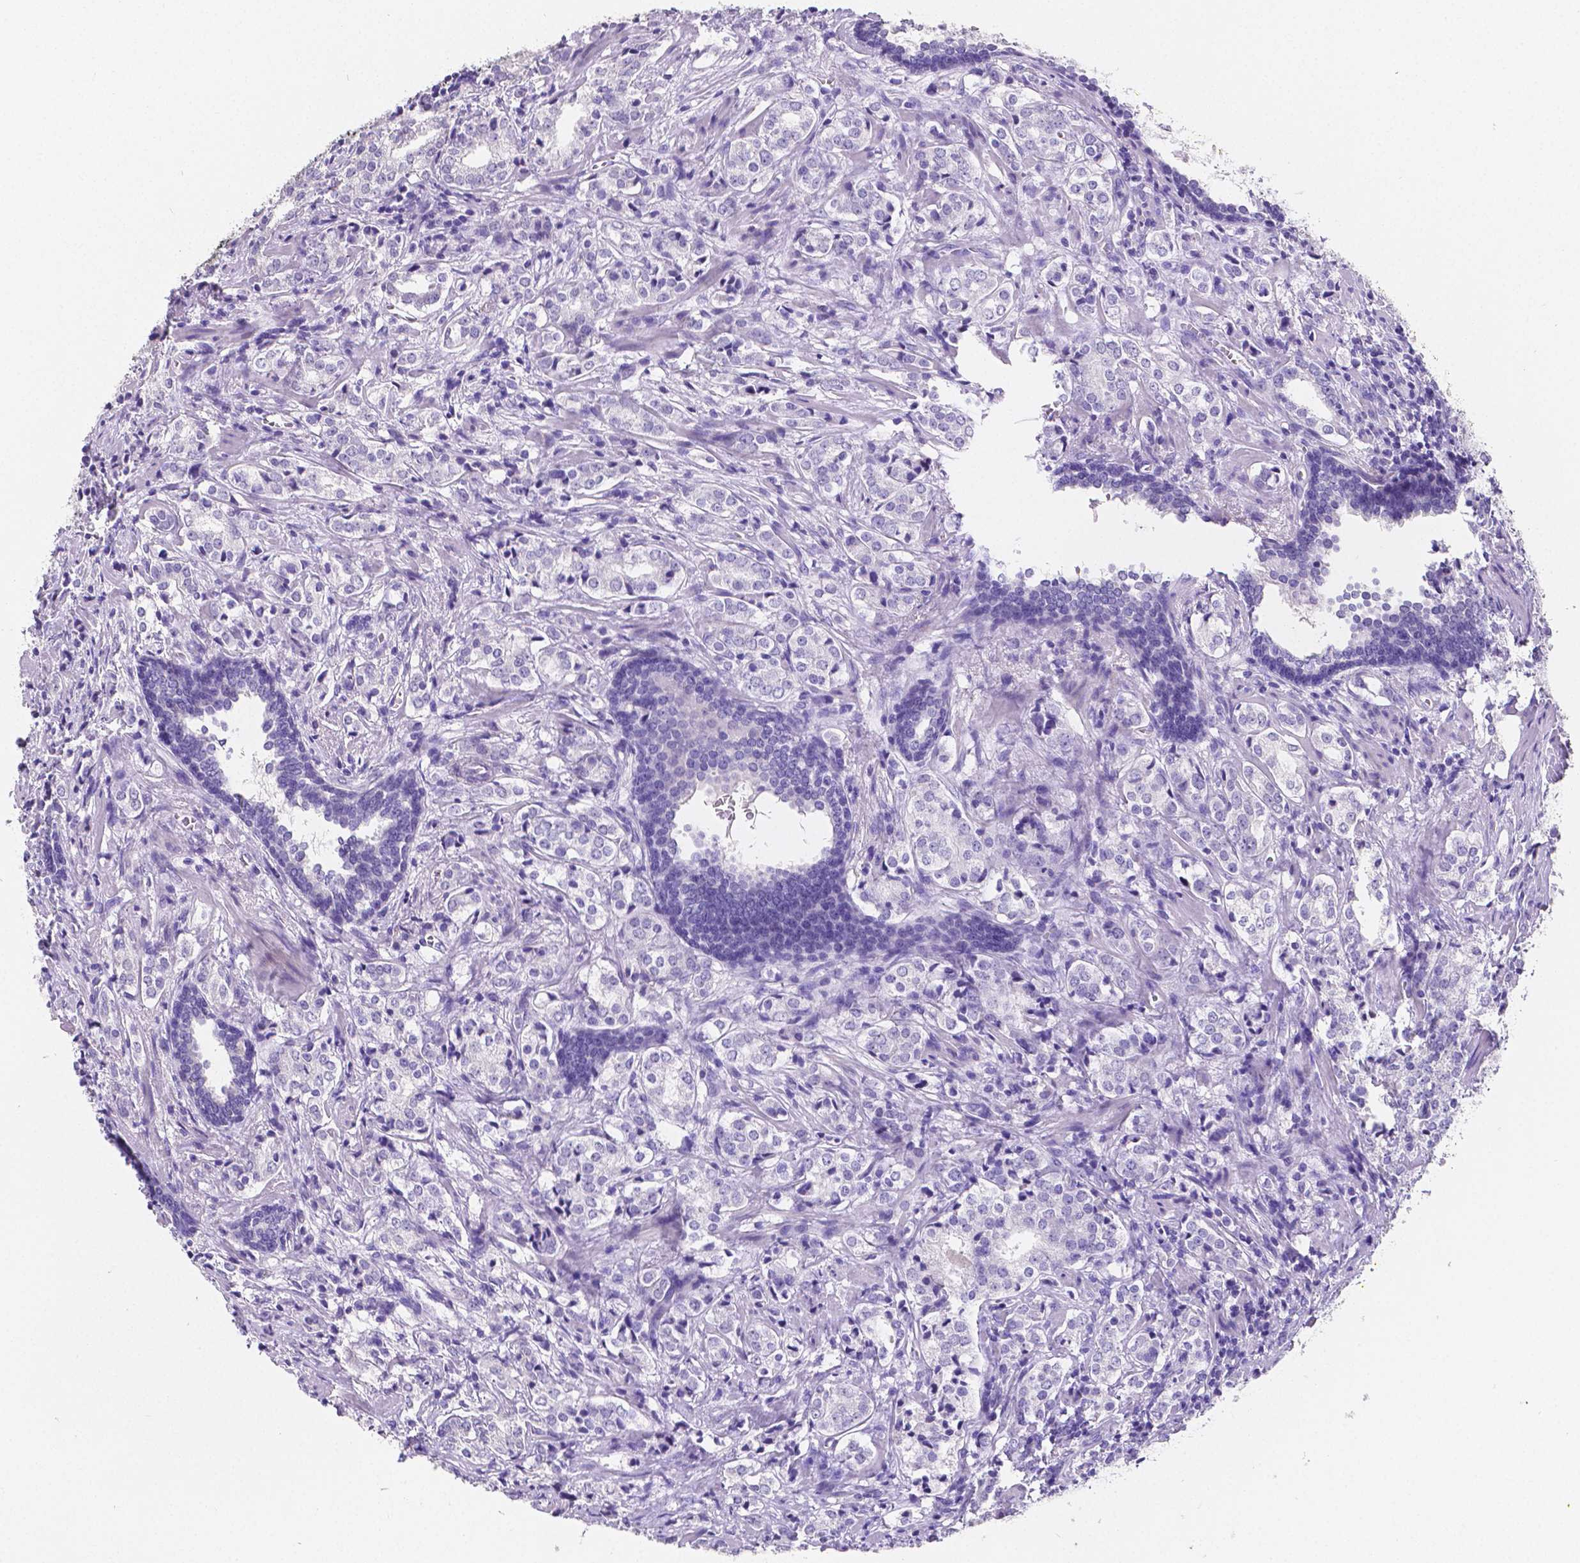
{"staining": {"intensity": "negative", "quantity": "none", "location": "none"}, "tissue": "prostate cancer", "cell_type": "Tumor cells", "image_type": "cancer", "snomed": [{"axis": "morphology", "description": "Adenocarcinoma, NOS"}, {"axis": "topography", "description": "Prostate and seminal vesicle, NOS"}], "caption": "Immunohistochemistry photomicrograph of human adenocarcinoma (prostate) stained for a protein (brown), which displays no expression in tumor cells.", "gene": "SATB2", "patient": {"sex": "male", "age": 63}}